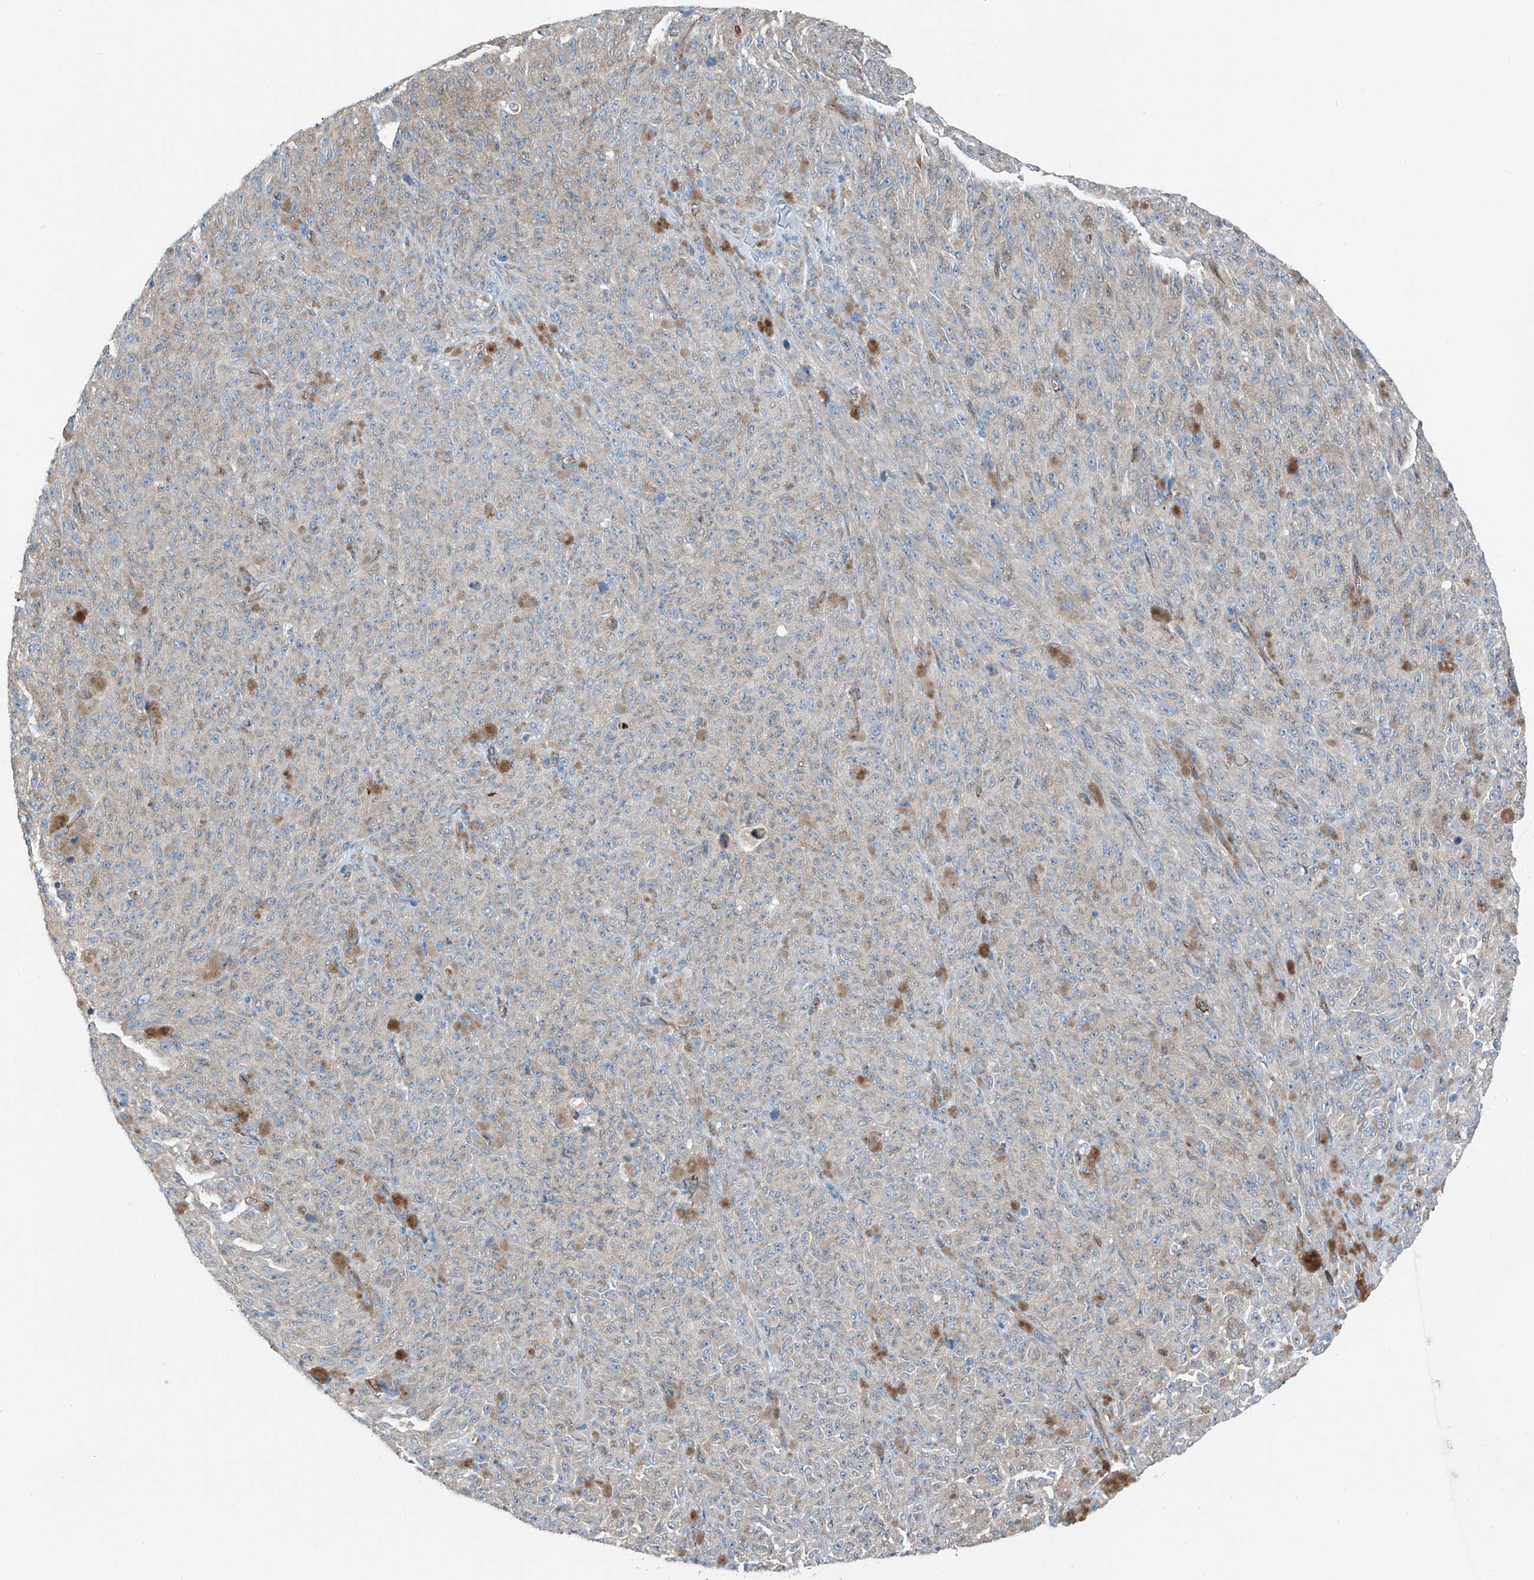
{"staining": {"intensity": "negative", "quantity": "none", "location": "none"}, "tissue": "melanoma", "cell_type": "Tumor cells", "image_type": "cancer", "snomed": [{"axis": "morphology", "description": "Malignant melanoma, NOS"}, {"axis": "topography", "description": "Skin"}], "caption": "DAB (3,3'-diaminobenzidine) immunohistochemical staining of melanoma exhibits no significant positivity in tumor cells.", "gene": "THEMIS2", "patient": {"sex": "female", "age": 82}}